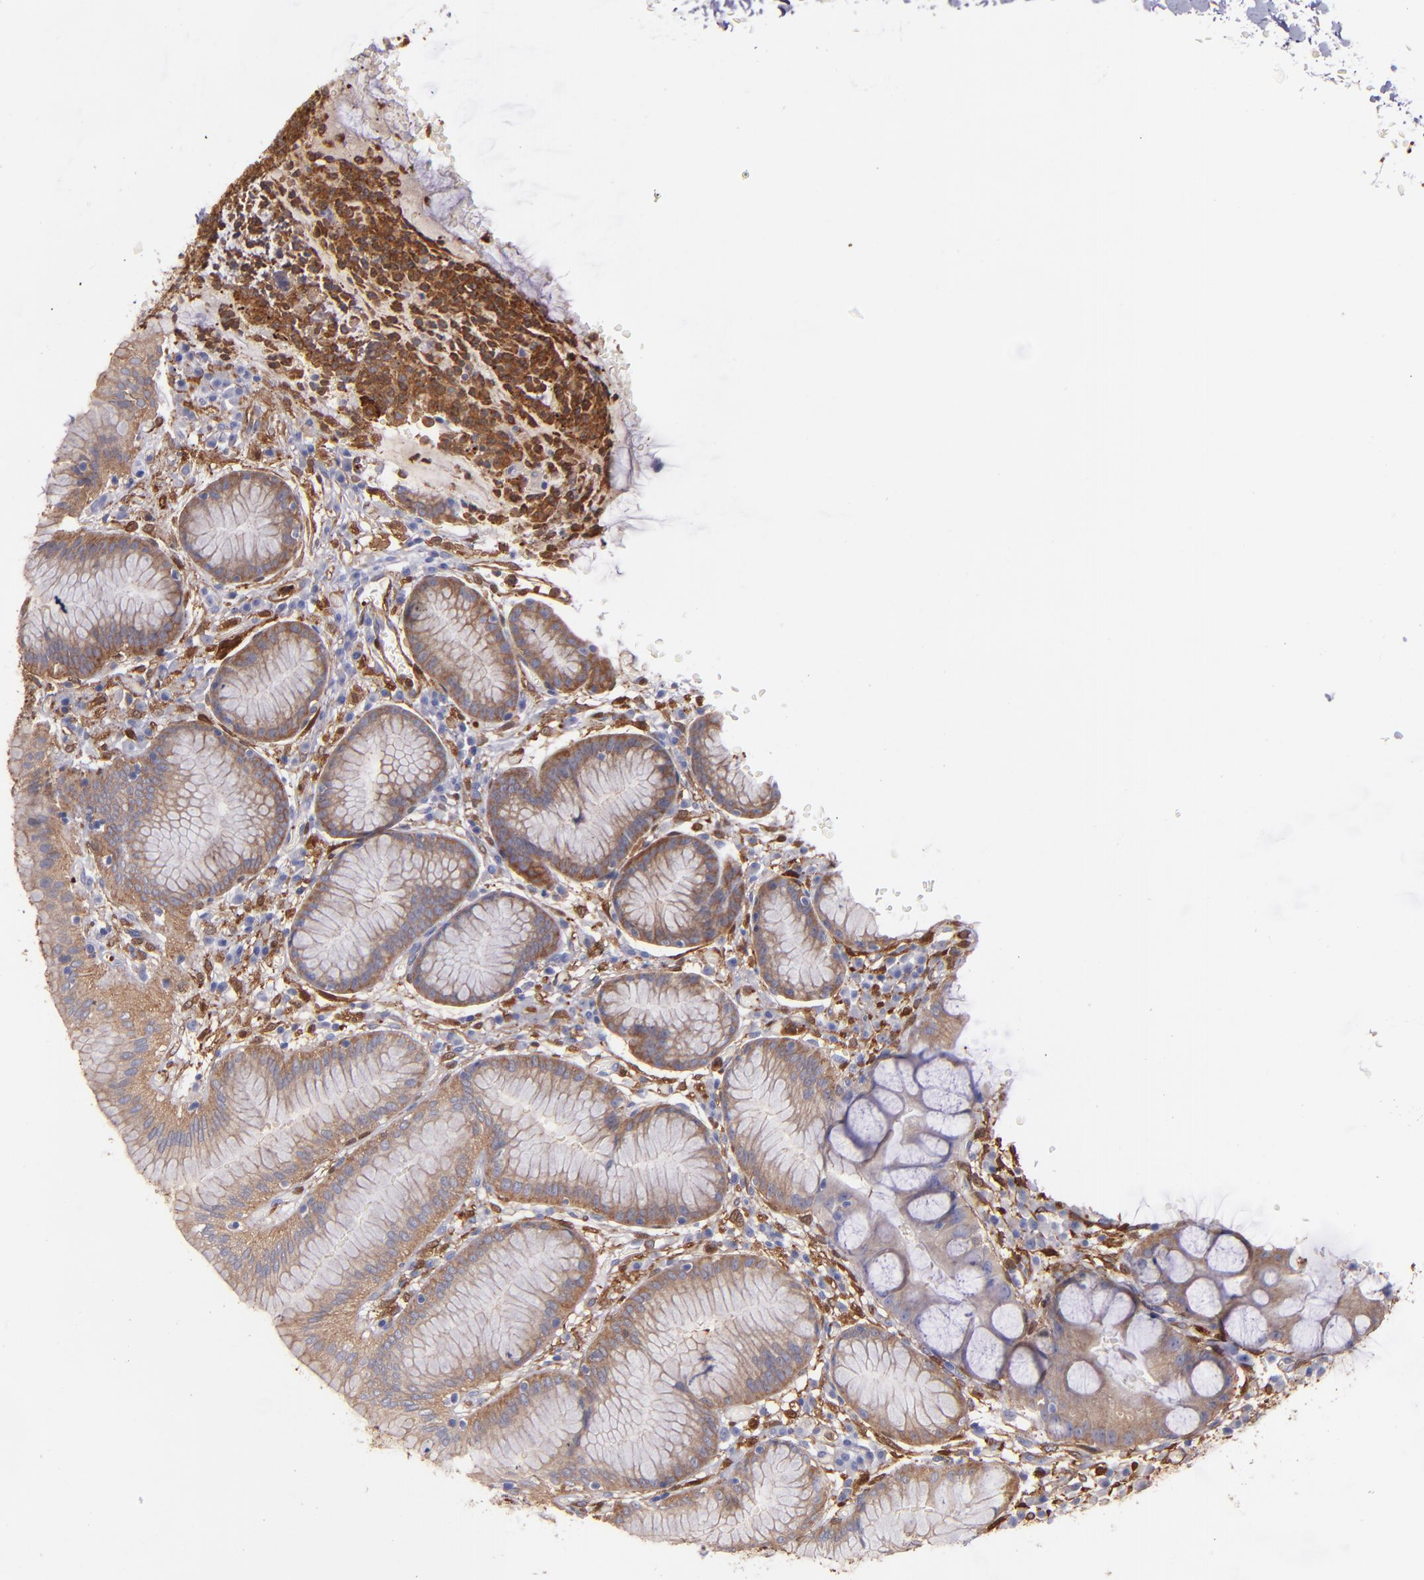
{"staining": {"intensity": "moderate", "quantity": "25%-75%", "location": "cytoplasmic/membranous"}, "tissue": "stomach", "cell_type": "Glandular cells", "image_type": "normal", "snomed": [{"axis": "morphology", "description": "Normal tissue, NOS"}, {"axis": "morphology", "description": "Inflammation, NOS"}, {"axis": "topography", "description": "Stomach, lower"}], "caption": "A brown stain highlights moderate cytoplasmic/membranous staining of a protein in glandular cells of normal stomach.", "gene": "VCL", "patient": {"sex": "male", "age": 59}}